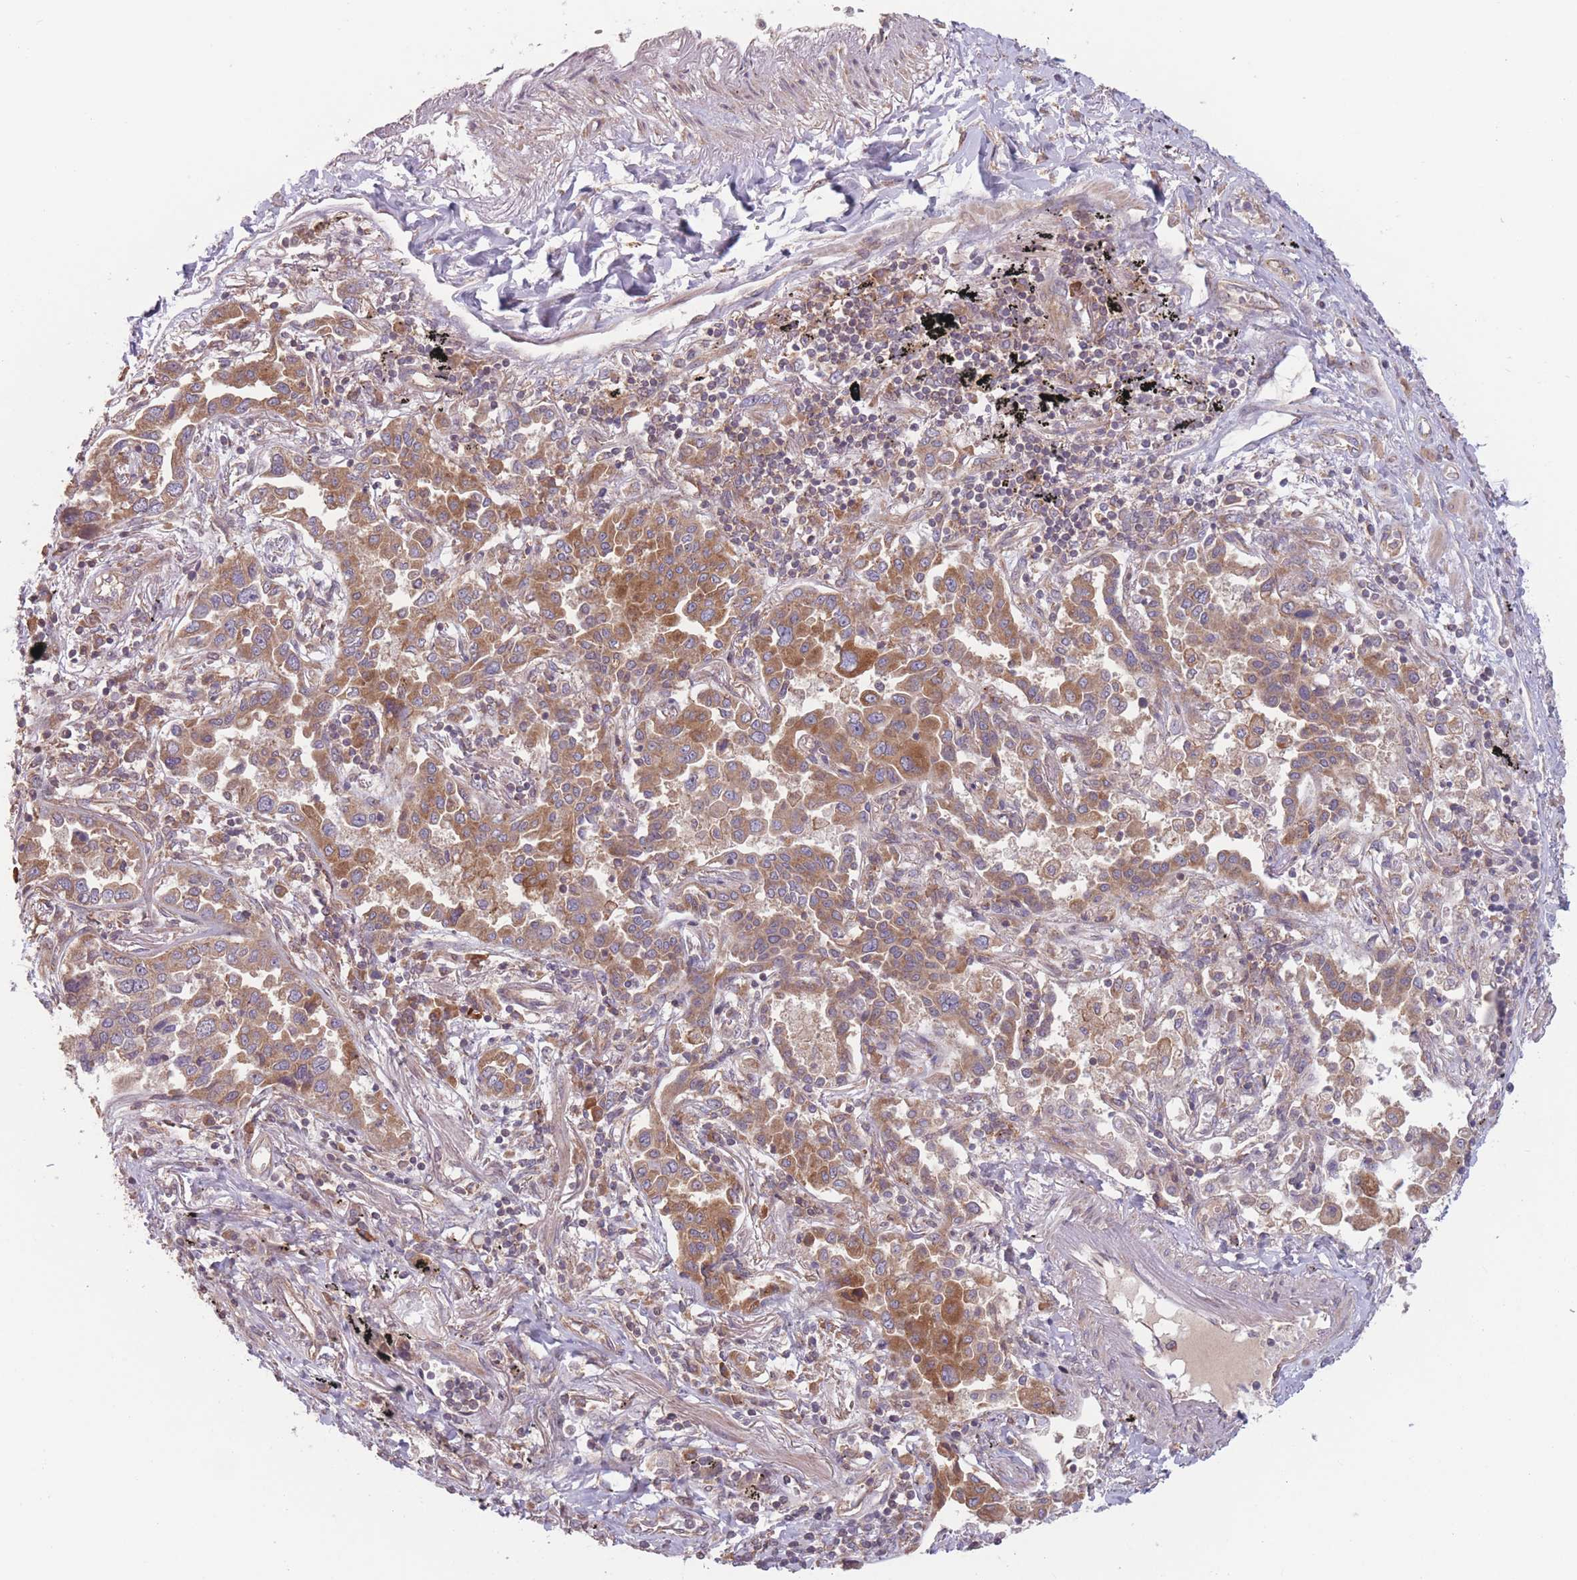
{"staining": {"intensity": "moderate", "quantity": ">75%", "location": "cytoplasmic/membranous"}, "tissue": "lung cancer", "cell_type": "Tumor cells", "image_type": "cancer", "snomed": [{"axis": "morphology", "description": "Adenocarcinoma, NOS"}, {"axis": "topography", "description": "Lung"}], "caption": "Immunohistochemical staining of lung cancer displays medium levels of moderate cytoplasmic/membranous protein expression in about >75% of tumor cells.", "gene": "WASHC2A", "patient": {"sex": "male", "age": 67}}